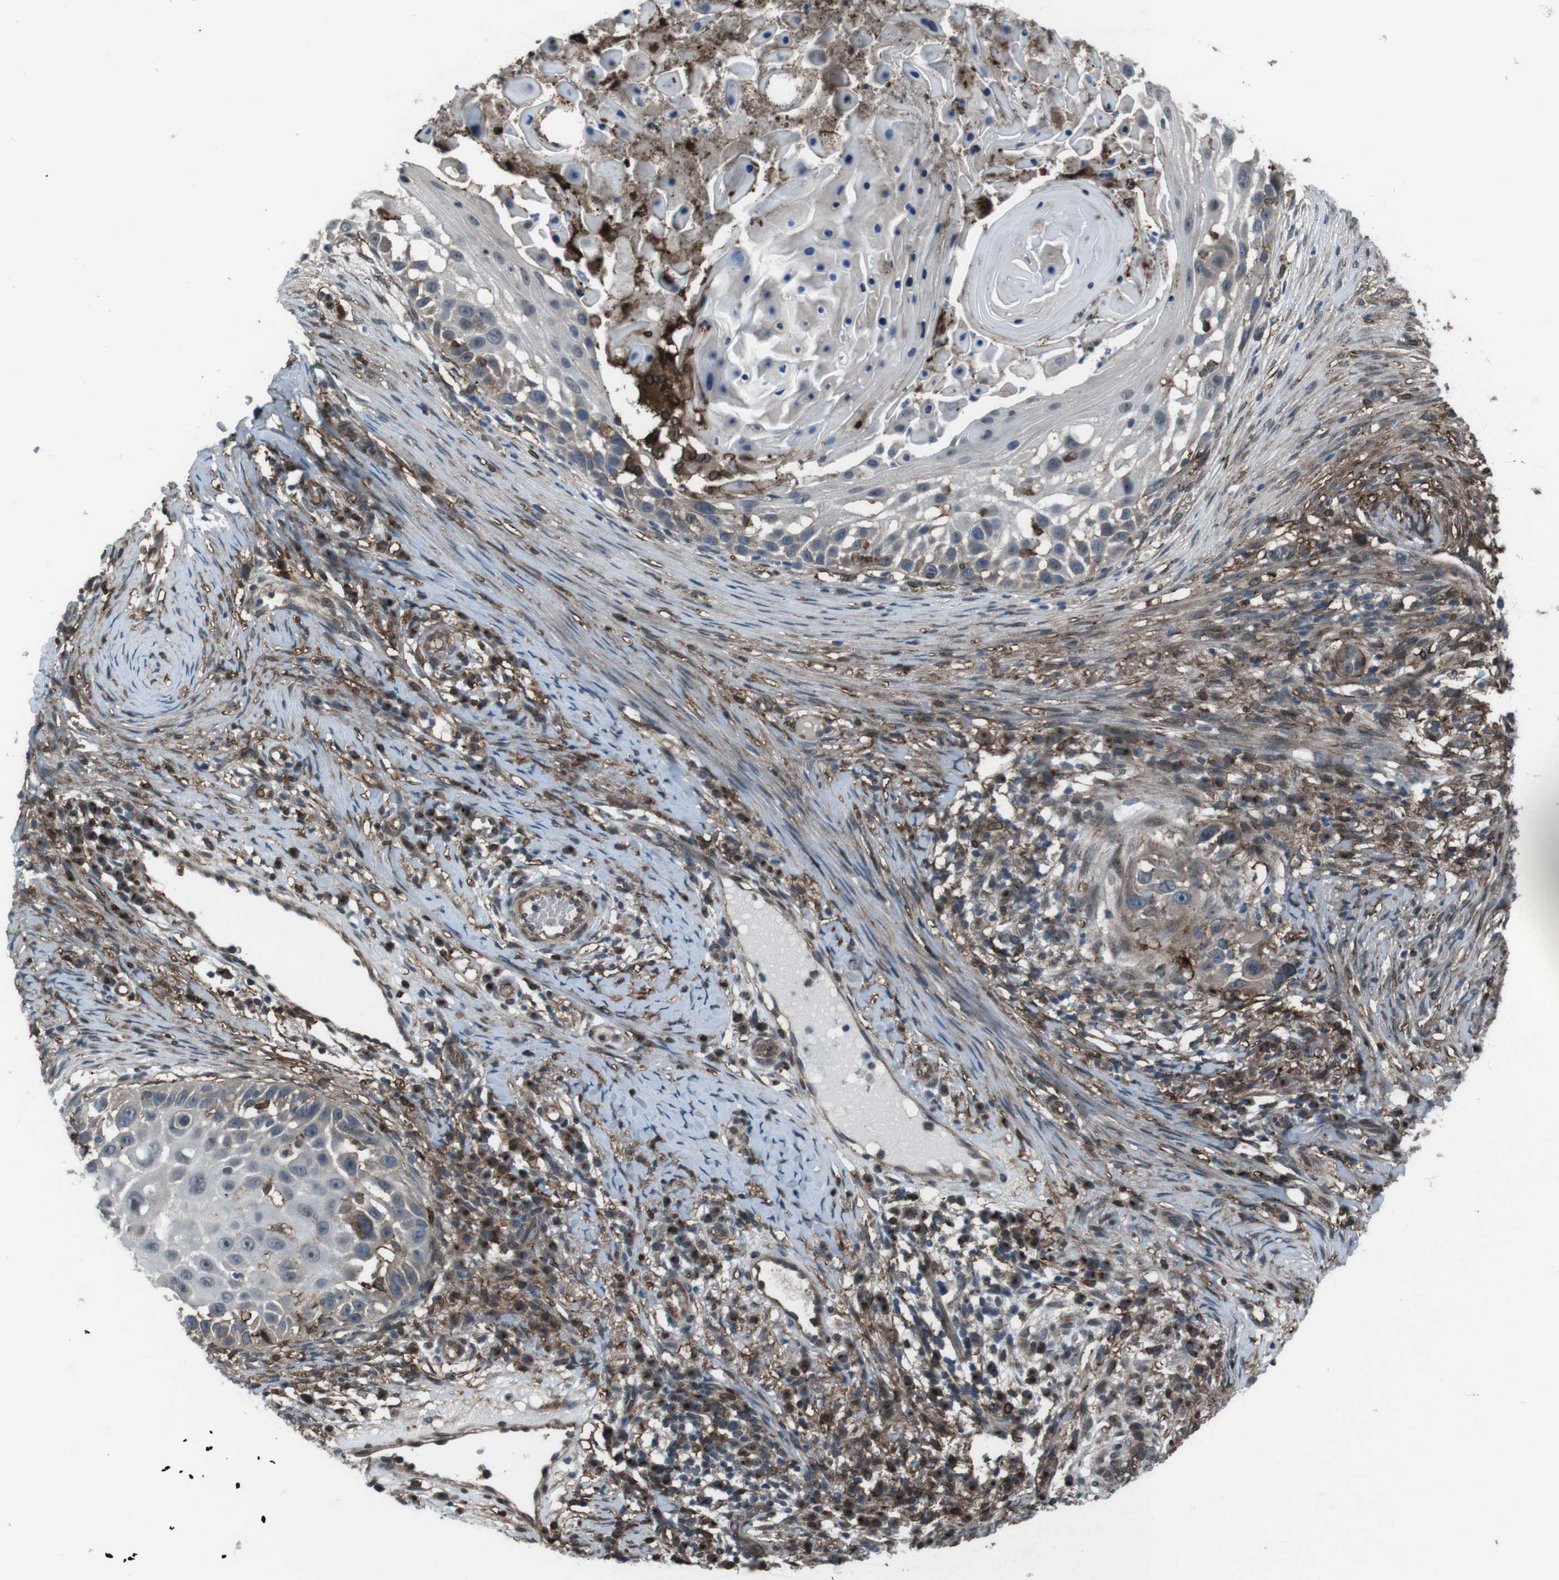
{"staining": {"intensity": "moderate", "quantity": "25%-75%", "location": "cytoplasmic/membranous"}, "tissue": "skin cancer", "cell_type": "Tumor cells", "image_type": "cancer", "snomed": [{"axis": "morphology", "description": "Squamous cell carcinoma, NOS"}, {"axis": "topography", "description": "Skin"}], "caption": "Skin squamous cell carcinoma stained with a brown dye reveals moderate cytoplasmic/membranous positive staining in approximately 25%-75% of tumor cells.", "gene": "GDF10", "patient": {"sex": "female", "age": 44}}